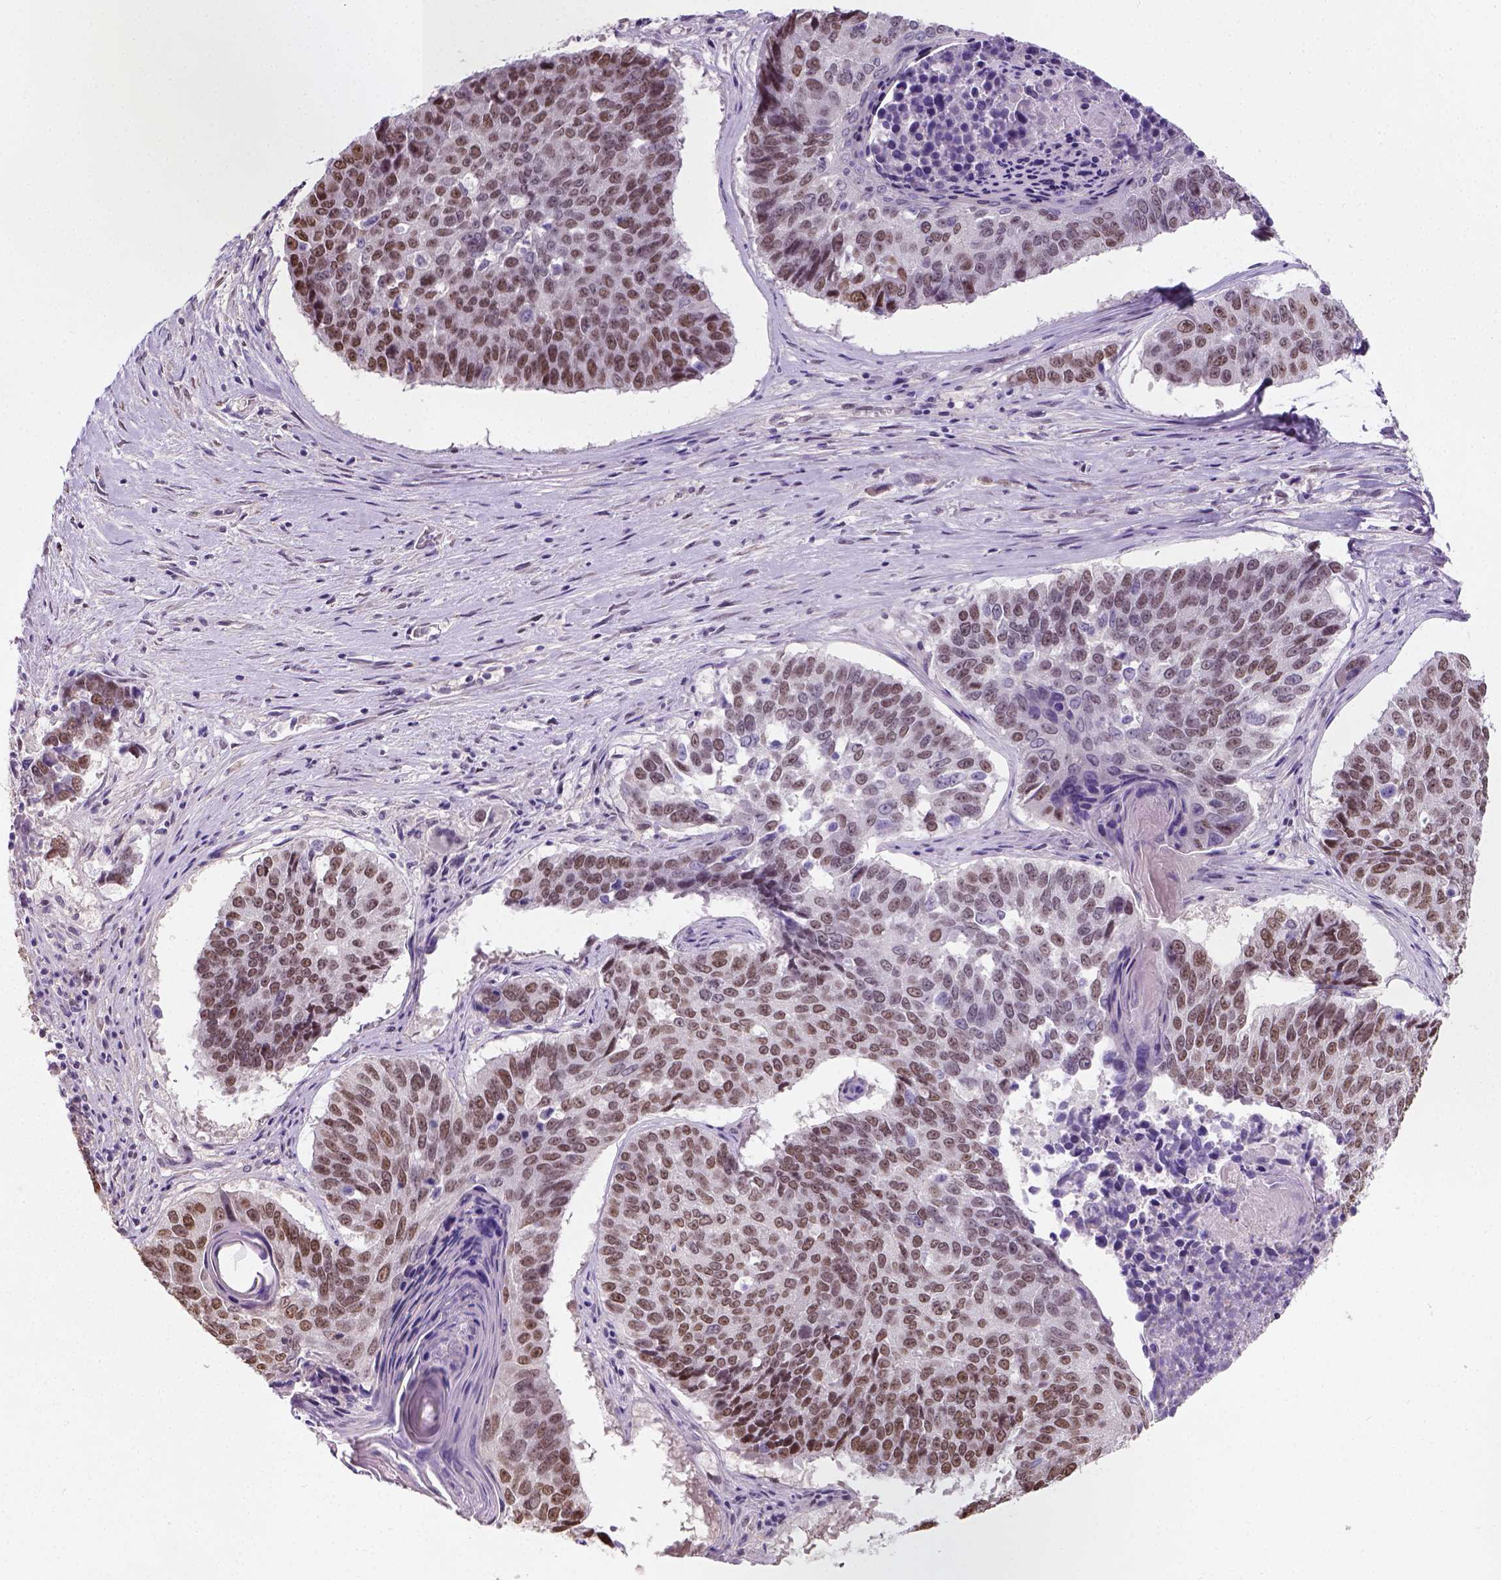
{"staining": {"intensity": "moderate", "quantity": ">75%", "location": "nuclear"}, "tissue": "lung cancer", "cell_type": "Tumor cells", "image_type": "cancer", "snomed": [{"axis": "morphology", "description": "Squamous cell carcinoma, NOS"}, {"axis": "topography", "description": "Lung"}], "caption": "Immunohistochemical staining of lung cancer (squamous cell carcinoma) displays medium levels of moderate nuclear expression in approximately >75% of tumor cells. (brown staining indicates protein expression, while blue staining denotes nuclei).", "gene": "C1orf112", "patient": {"sex": "male", "age": 73}}